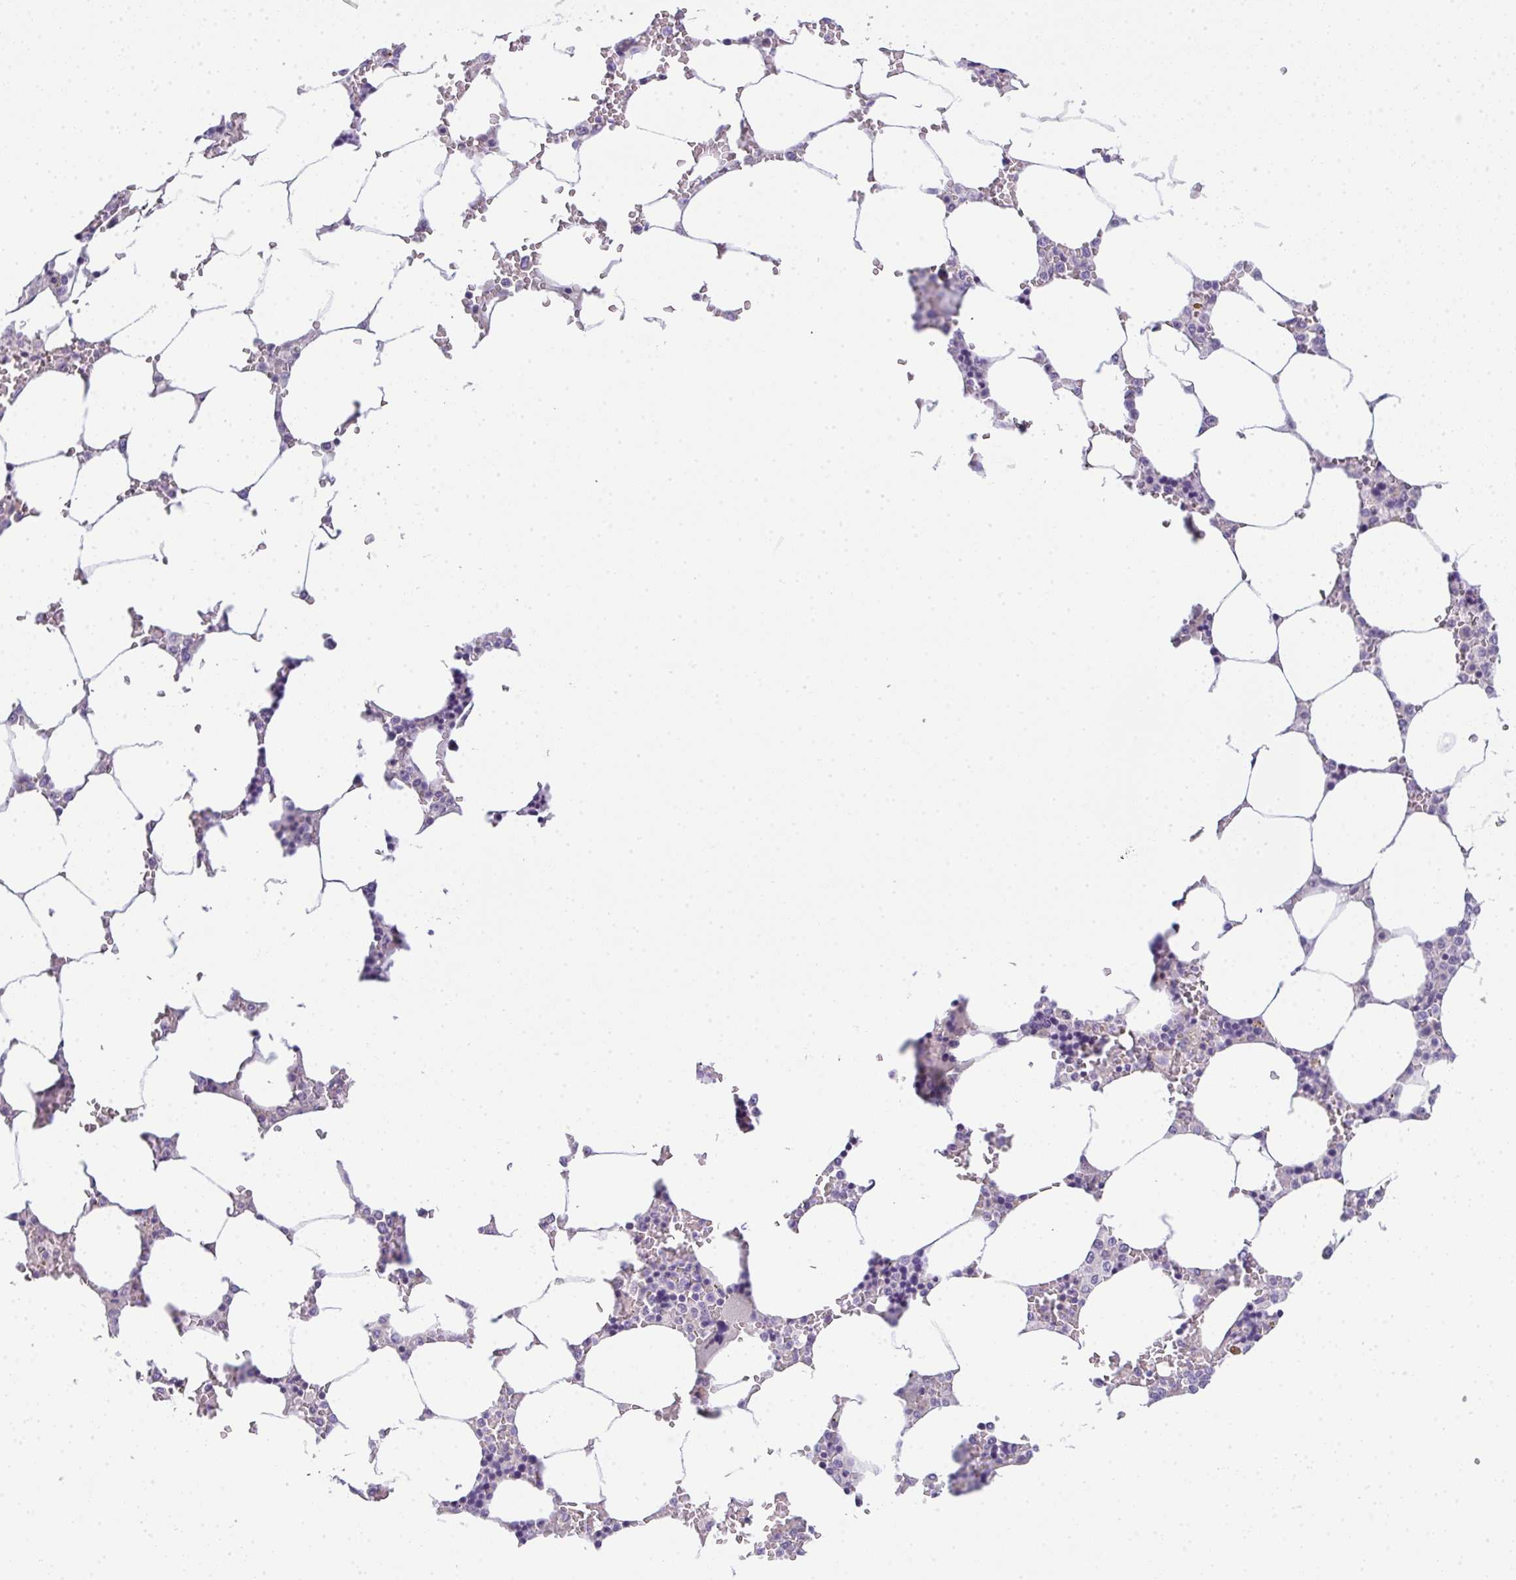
{"staining": {"intensity": "negative", "quantity": "none", "location": "none"}, "tissue": "bone marrow", "cell_type": "Hematopoietic cells", "image_type": "normal", "snomed": [{"axis": "morphology", "description": "Normal tissue, NOS"}, {"axis": "topography", "description": "Bone marrow"}], "caption": "A high-resolution micrograph shows immunohistochemistry (IHC) staining of unremarkable bone marrow, which shows no significant positivity in hematopoietic cells.", "gene": "FILIP1", "patient": {"sex": "male", "age": 64}}